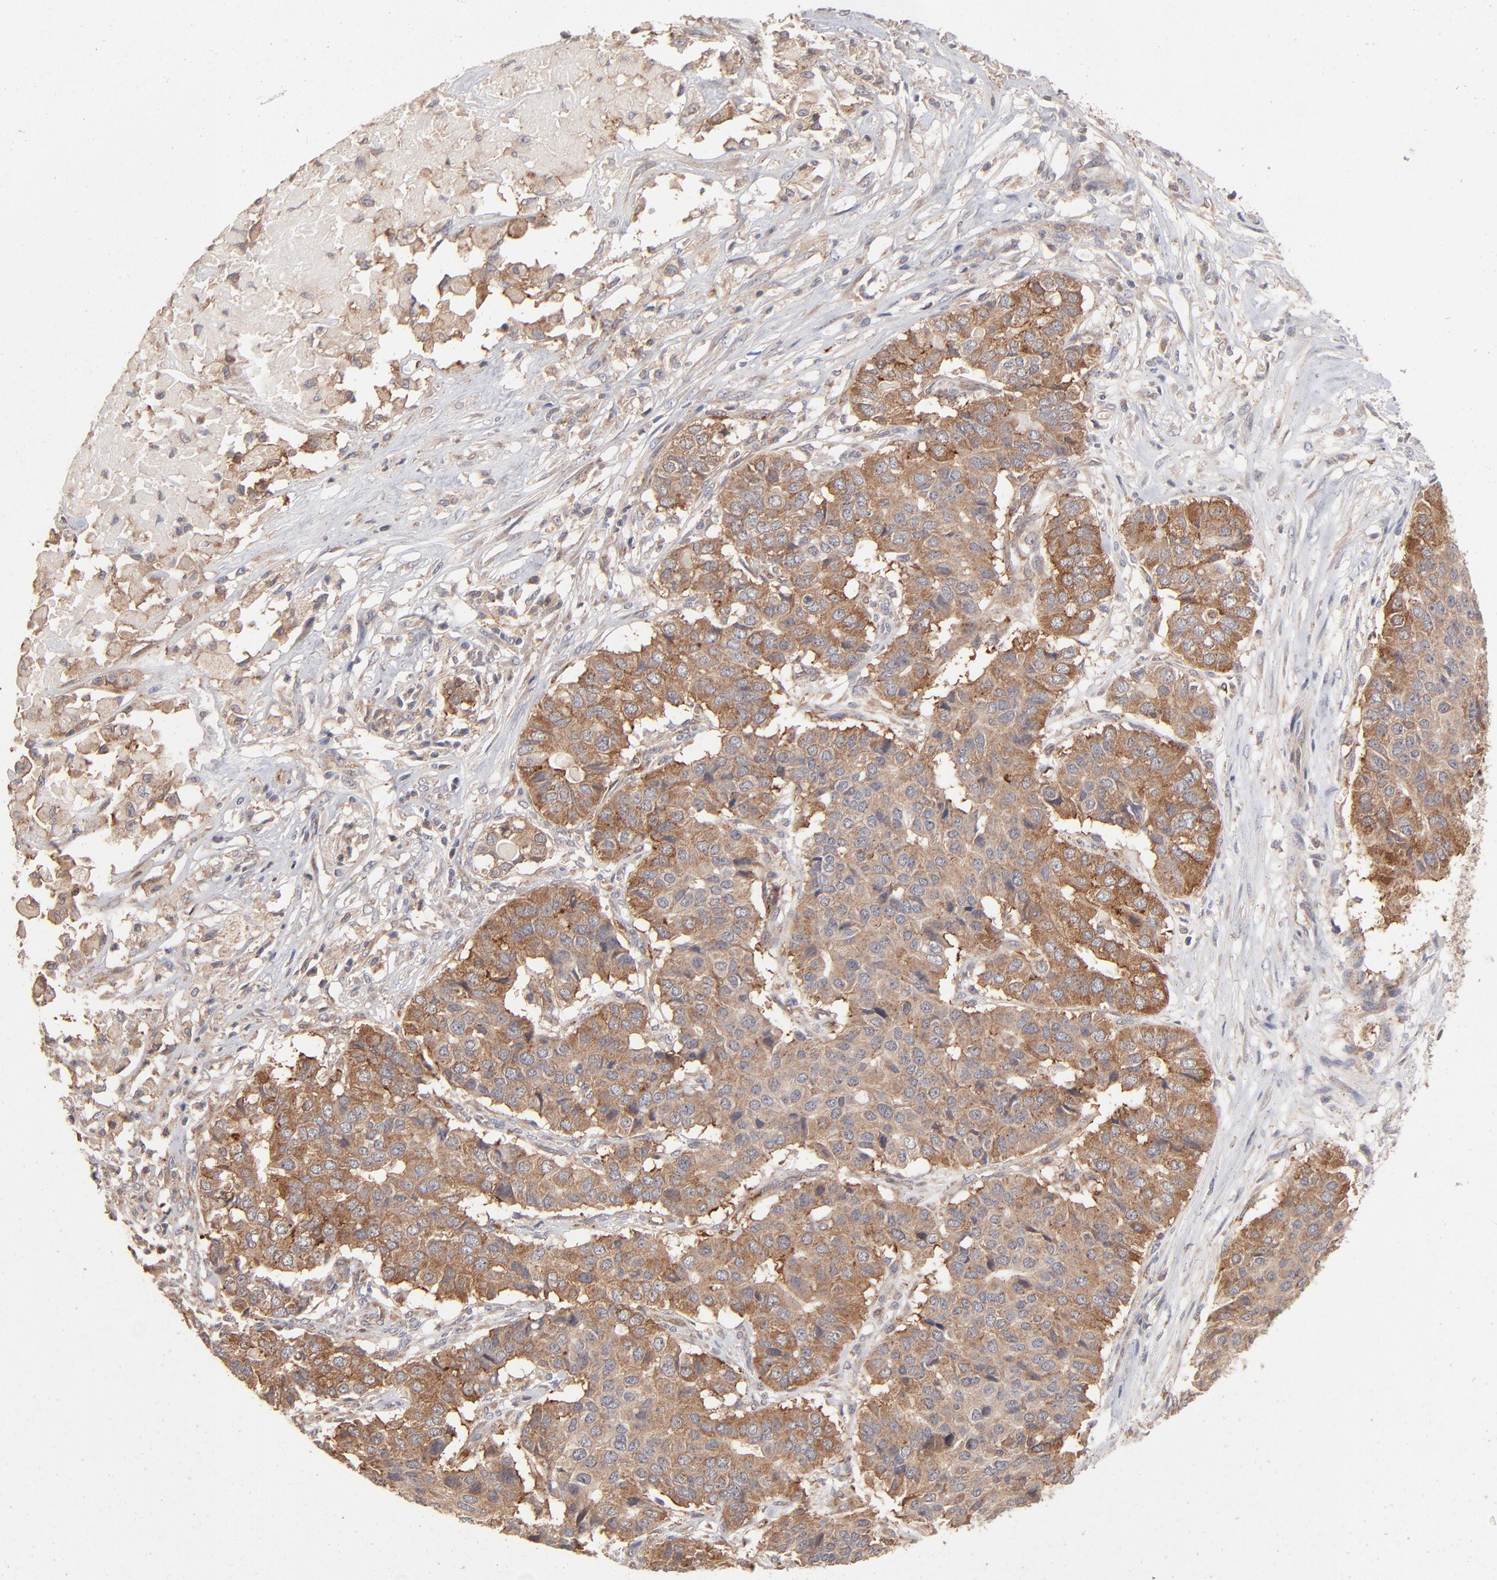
{"staining": {"intensity": "moderate", "quantity": ">75%", "location": "cytoplasmic/membranous"}, "tissue": "pancreatic cancer", "cell_type": "Tumor cells", "image_type": "cancer", "snomed": [{"axis": "morphology", "description": "Adenocarcinoma, NOS"}, {"axis": "topography", "description": "Pancreas"}], "caption": "The photomicrograph shows immunohistochemical staining of pancreatic adenocarcinoma. There is moderate cytoplasmic/membranous positivity is present in approximately >75% of tumor cells.", "gene": "IVNS1ABP", "patient": {"sex": "male", "age": 50}}